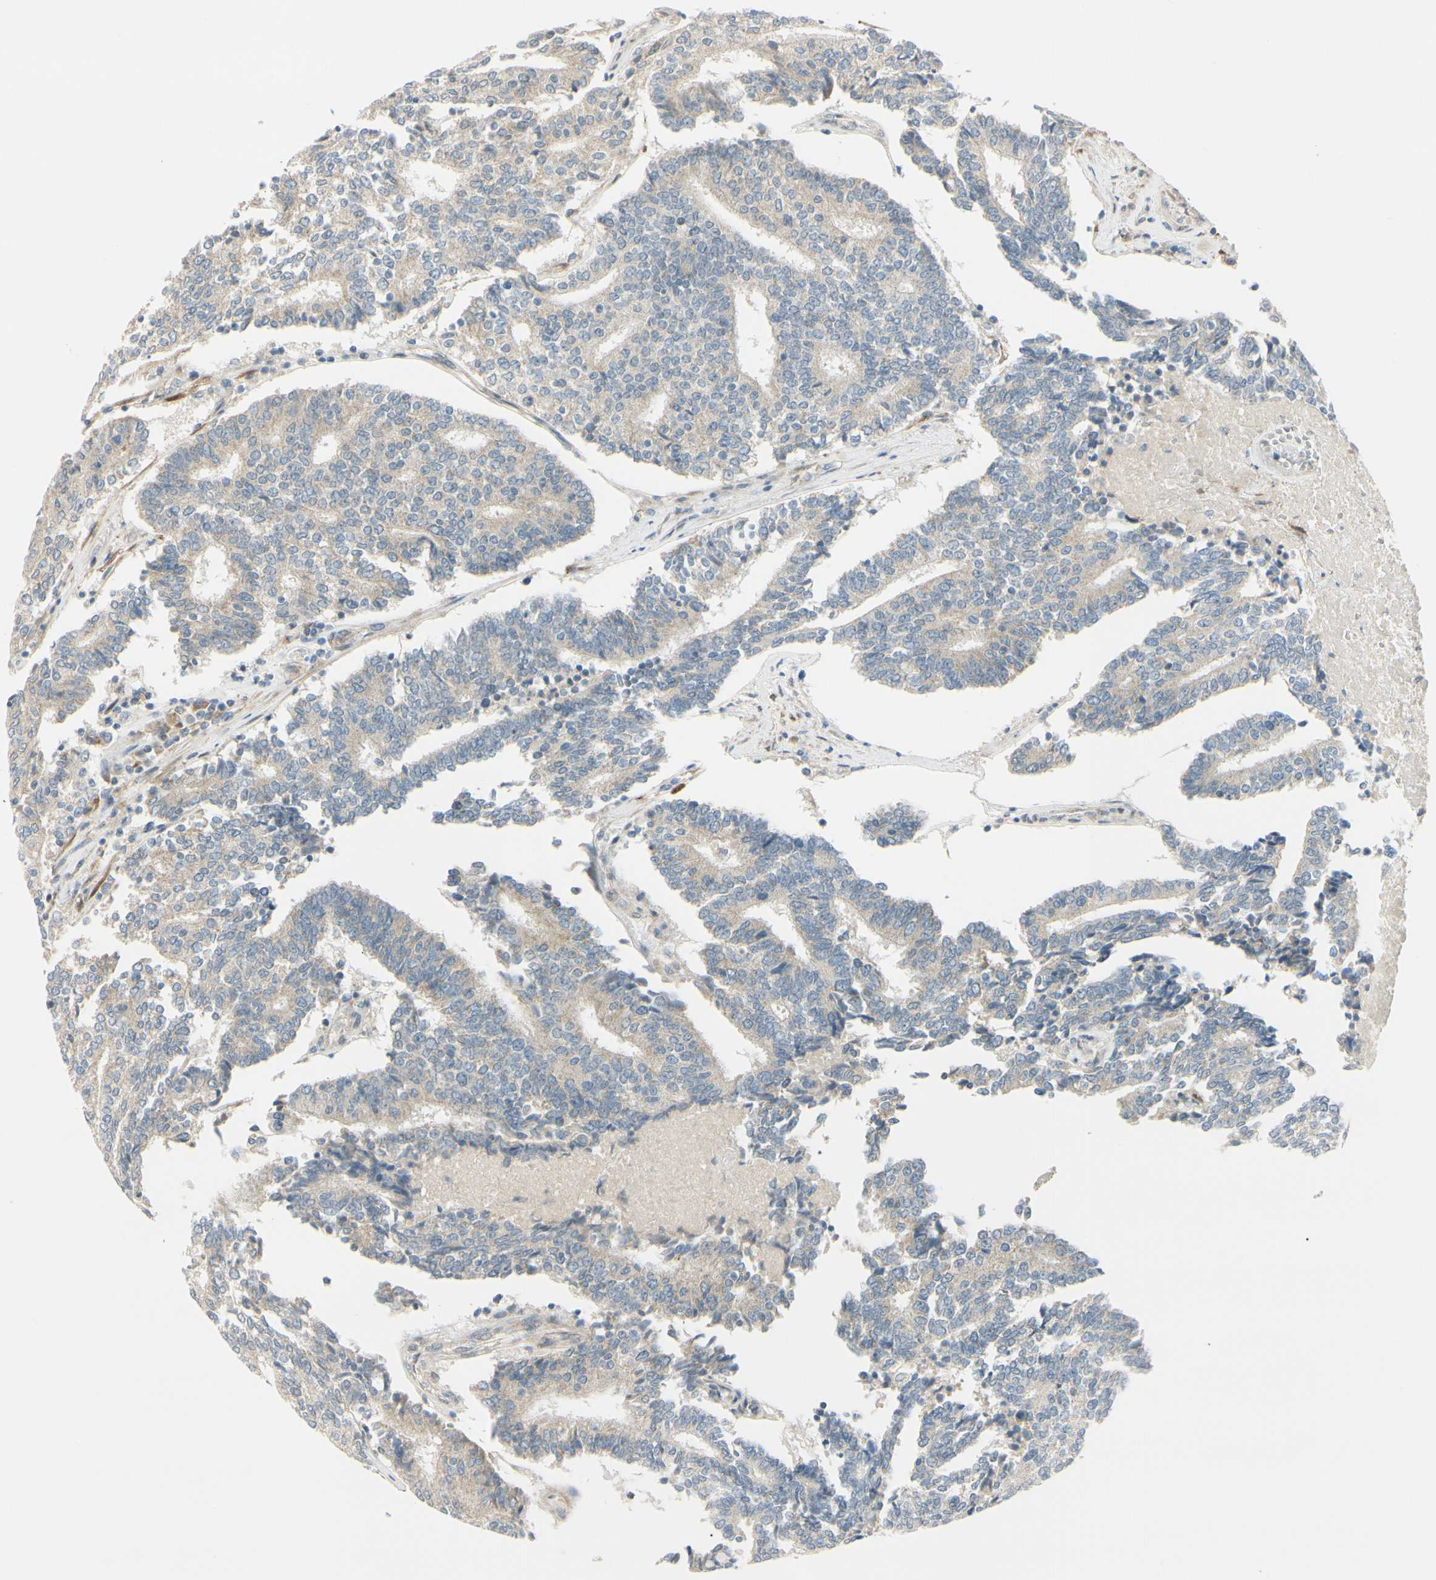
{"staining": {"intensity": "weak", "quantity": "25%-75%", "location": "cytoplasmic/membranous"}, "tissue": "prostate cancer", "cell_type": "Tumor cells", "image_type": "cancer", "snomed": [{"axis": "morphology", "description": "Adenocarcinoma, High grade"}, {"axis": "topography", "description": "Prostate"}], "caption": "Immunohistochemistry (IHC) photomicrograph of neoplastic tissue: prostate cancer stained using immunohistochemistry shows low levels of weak protein expression localized specifically in the cytoplasmic/membranous of tumor cells, appearing as a cytoplasmic/membranous brown color.", "gene": "FHL2", "patient": {"sex": "male", "age": 55}}